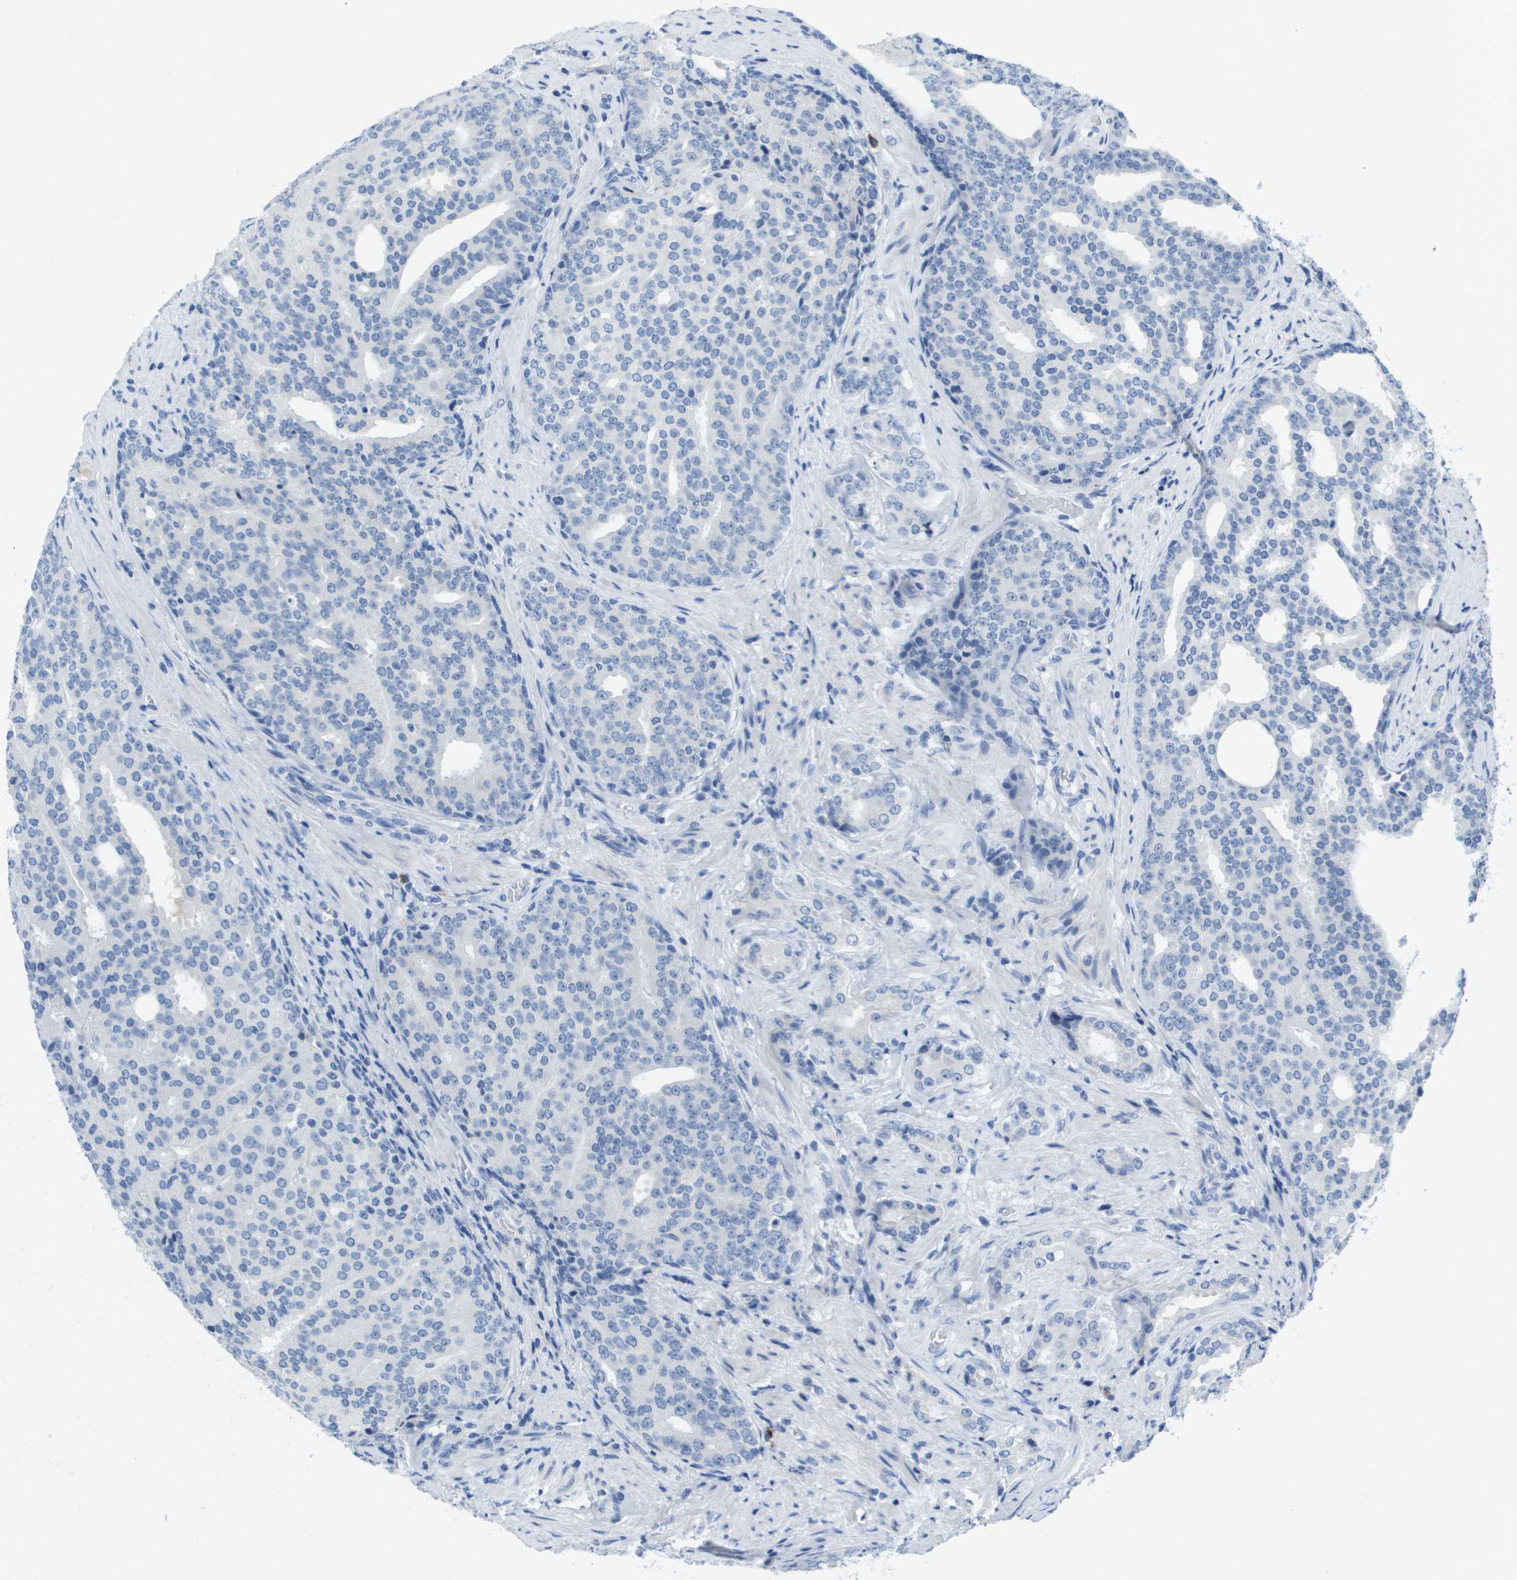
{"staining": {"intensity": "negative", "quantity": "none", "location": "none"}, "tissue": "prostate cancer", "cell_type": "Tumor cells", "image_type": "cancer", "snomed": [{"axis": "morphology", "description": "Adenocarcinoma, High grade"}, {"axis": "topography", "description": "Prostate"}], "caption": "Photomicrograph shows no significant protein positivity in tumor cells of adenocarcinoma (high-grade) (prostate).", "gene": "GPR18", "patient": {"sex": "male", "age": 71}}